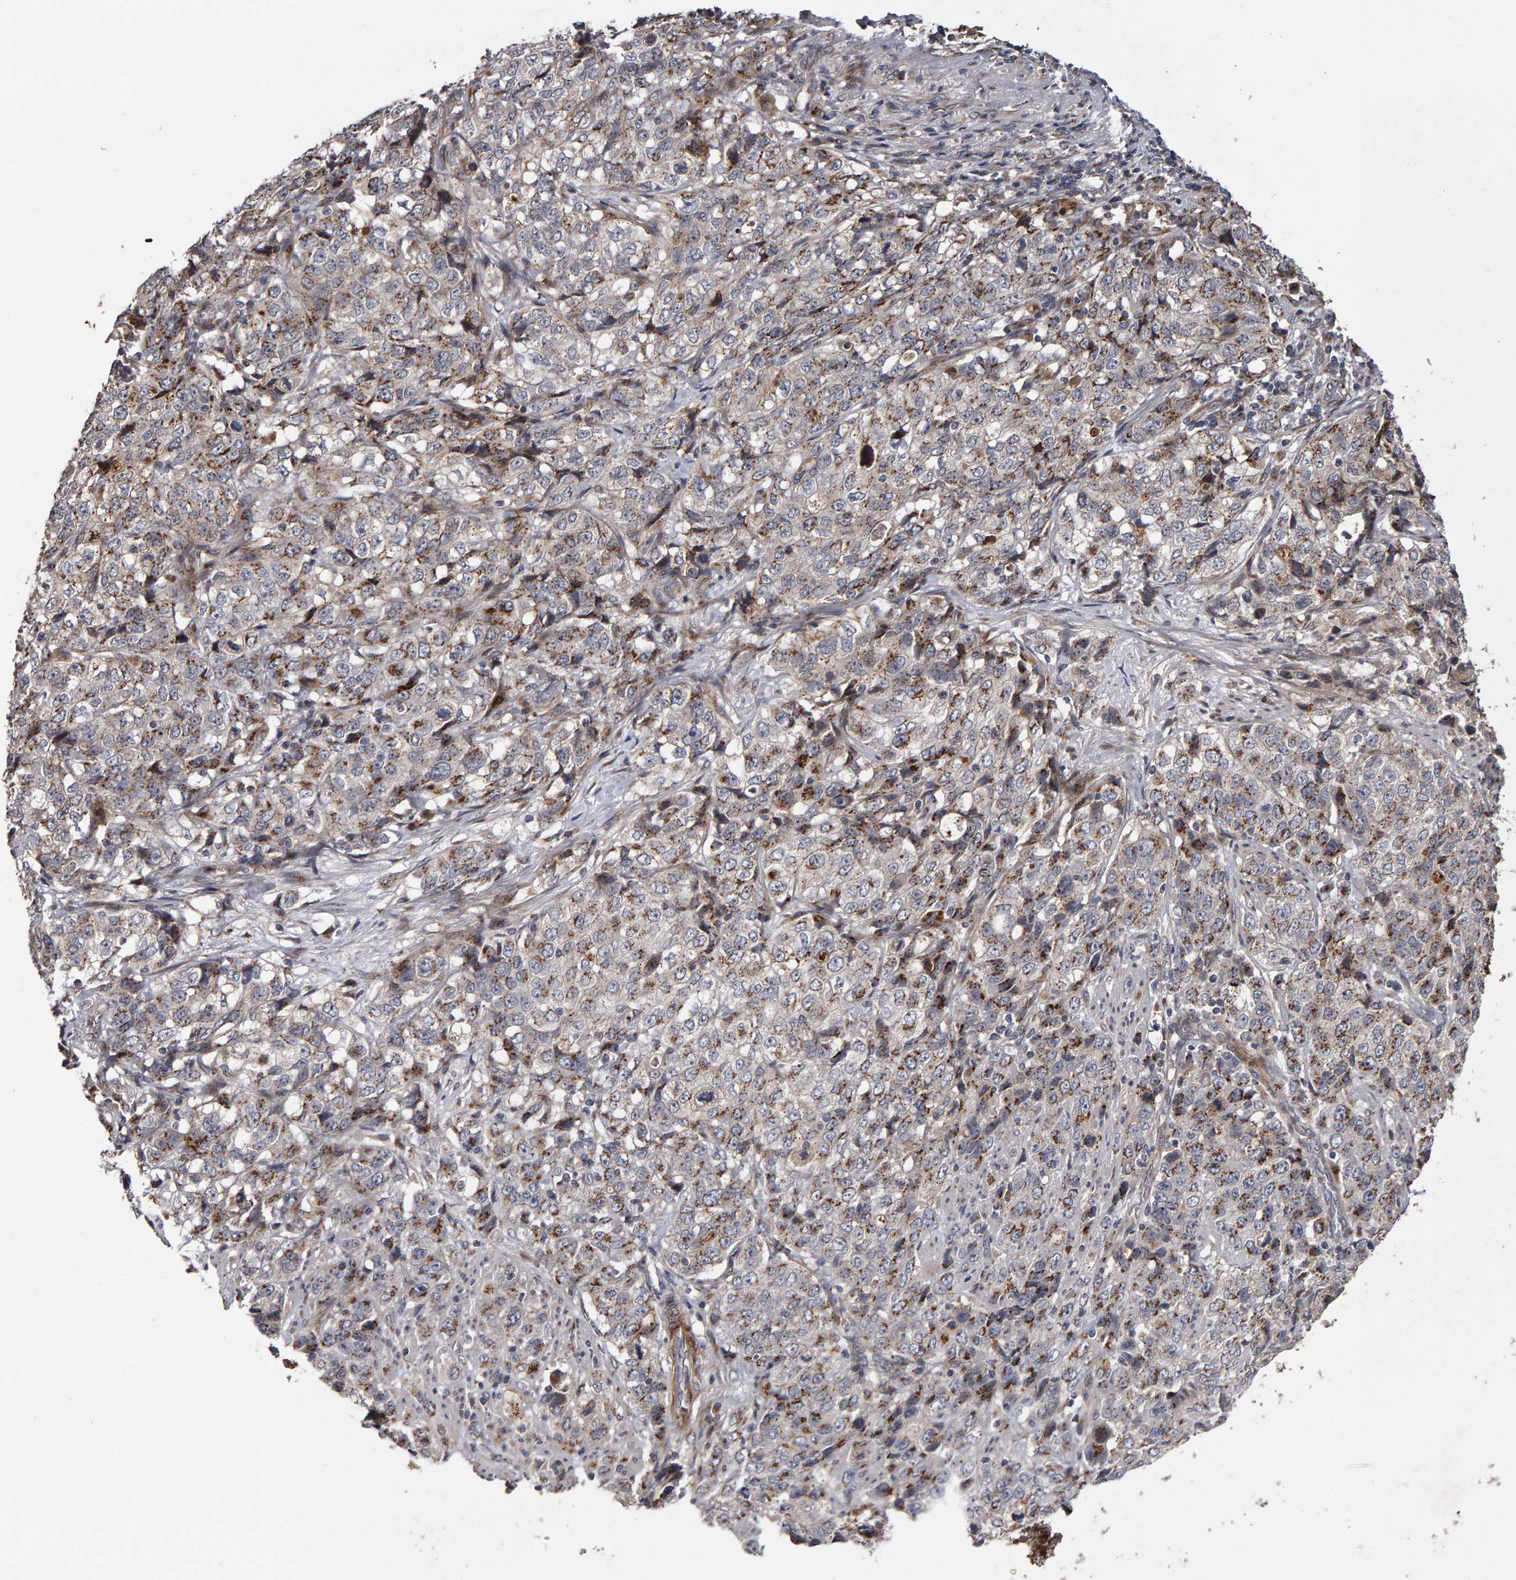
{"staining": {"intensity": "moderate", "quantity": ">75%", "location": "cytoplasmic/membranous"}, "tissue": "stomach cancer", "cell_type": "Tumor cells", "image_type": "cancer", "snomed": [{"axis": "morphology", "description": "Adenocarcinoma, NOS"}, {"axis": "topography", "description": "Stomach"}], "caption": "A high-resolution image shows immunohistochemistry staining of stomach cancer (adenocarcinoma), which exhibits moderate cytoplasmic/membranous positivity in approximately >75% of tumor cells.", "gene": "CANT1", "patient": {"sex": "male", "age": 48}}